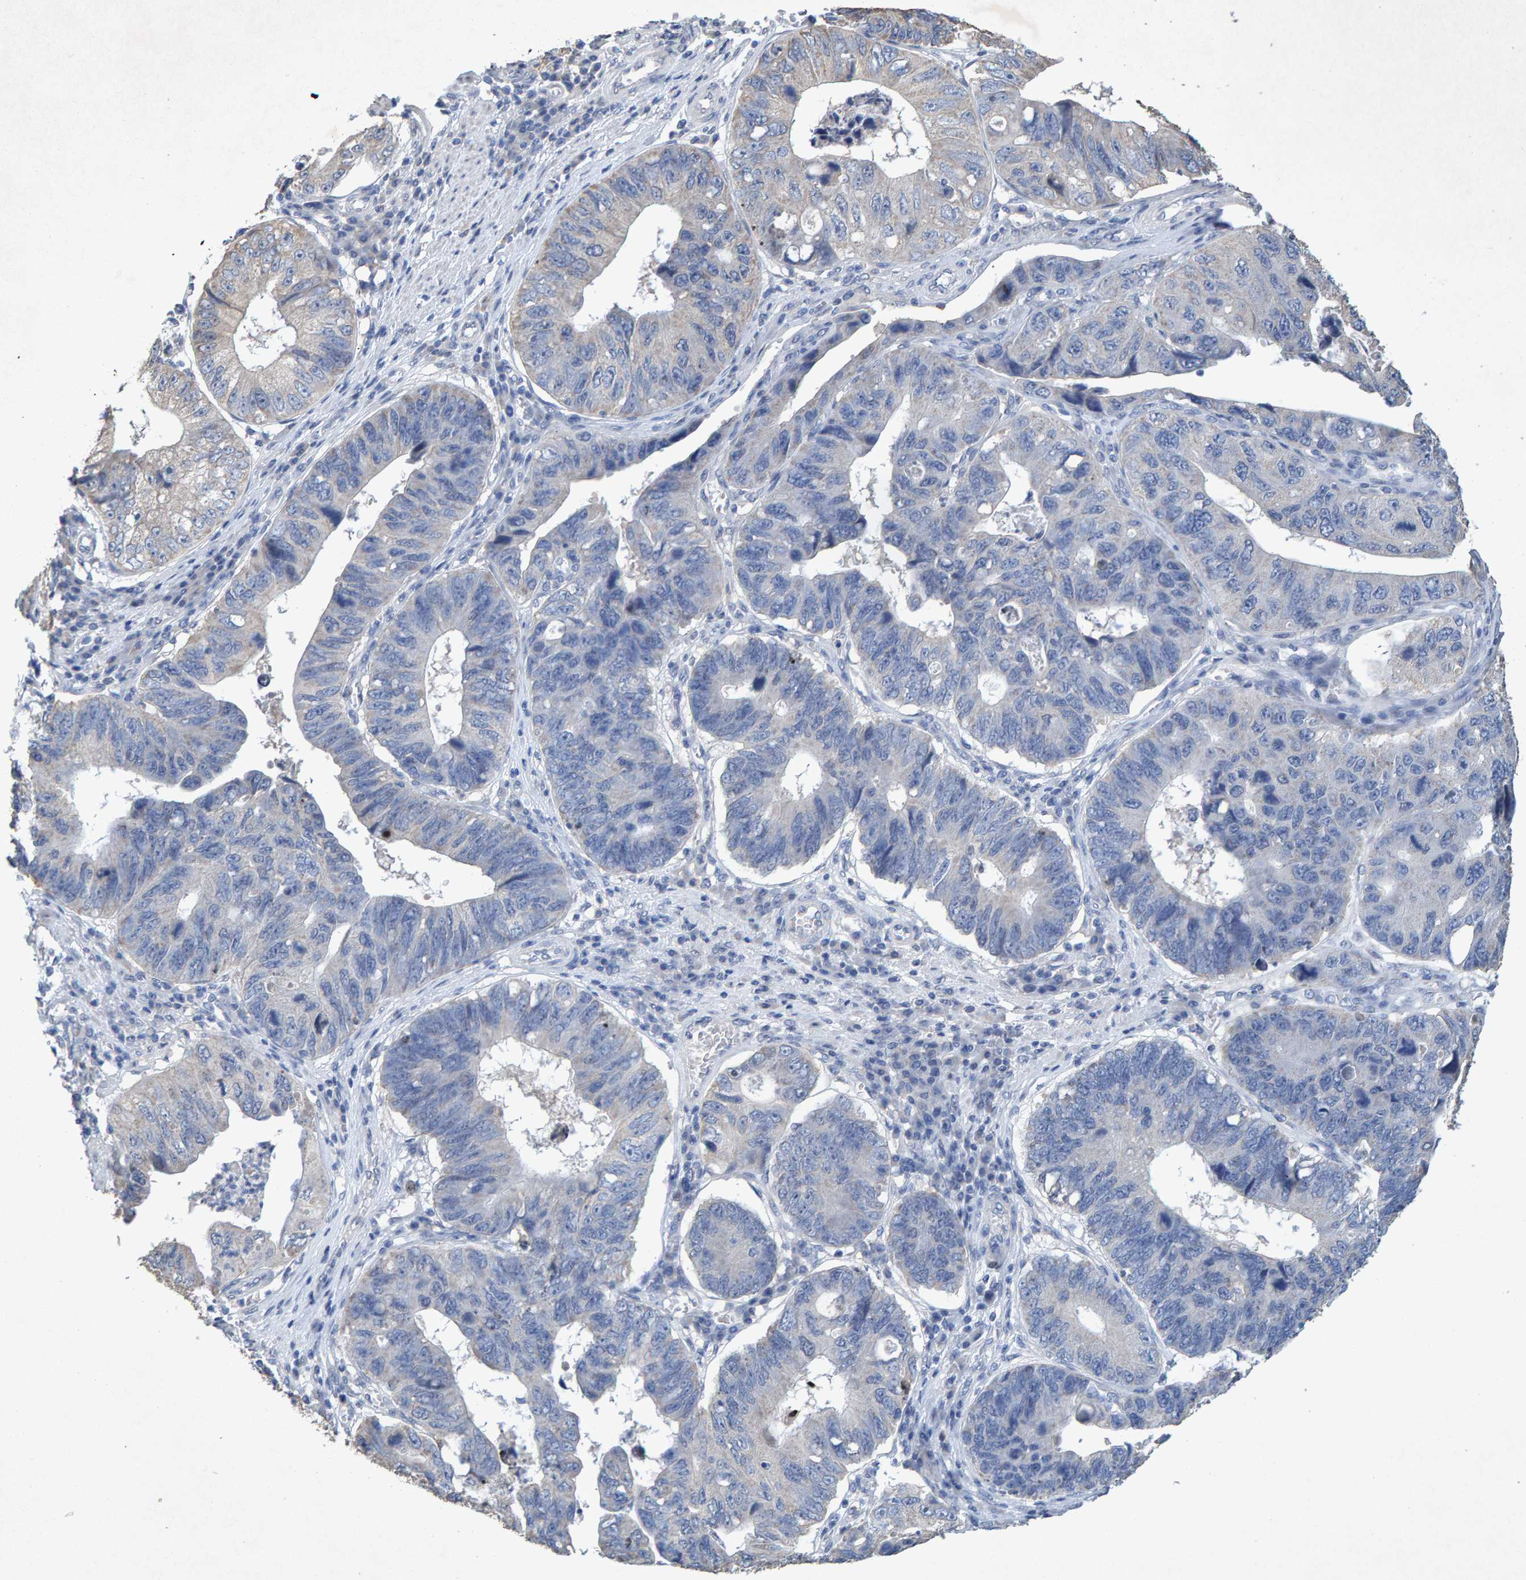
{"staining": {"intensity": "negative", "quantity": "none", "location": "none"}, "tissue": "stomach cancer", "cell_type": "Tumor cells", "image_type": "cancer", "snomed": [{"axis": "morphology", "description": "Adenocarcinoma, NOS"}, {"axis": "topography", "description": "Stomach"}], "caption": "Immunohistochemistry photomicrograph of neoplastic tissue: human stomach cancer (adenocarcinoma) stained with DAB (3,3'-diaminobenzidine) shows no significant protein staining in tumor cells. (DAB immunohistochemistry with hematoxylin counter stain).", "gene": "CTH", "patient": {"sex": "male", "age": 59}}